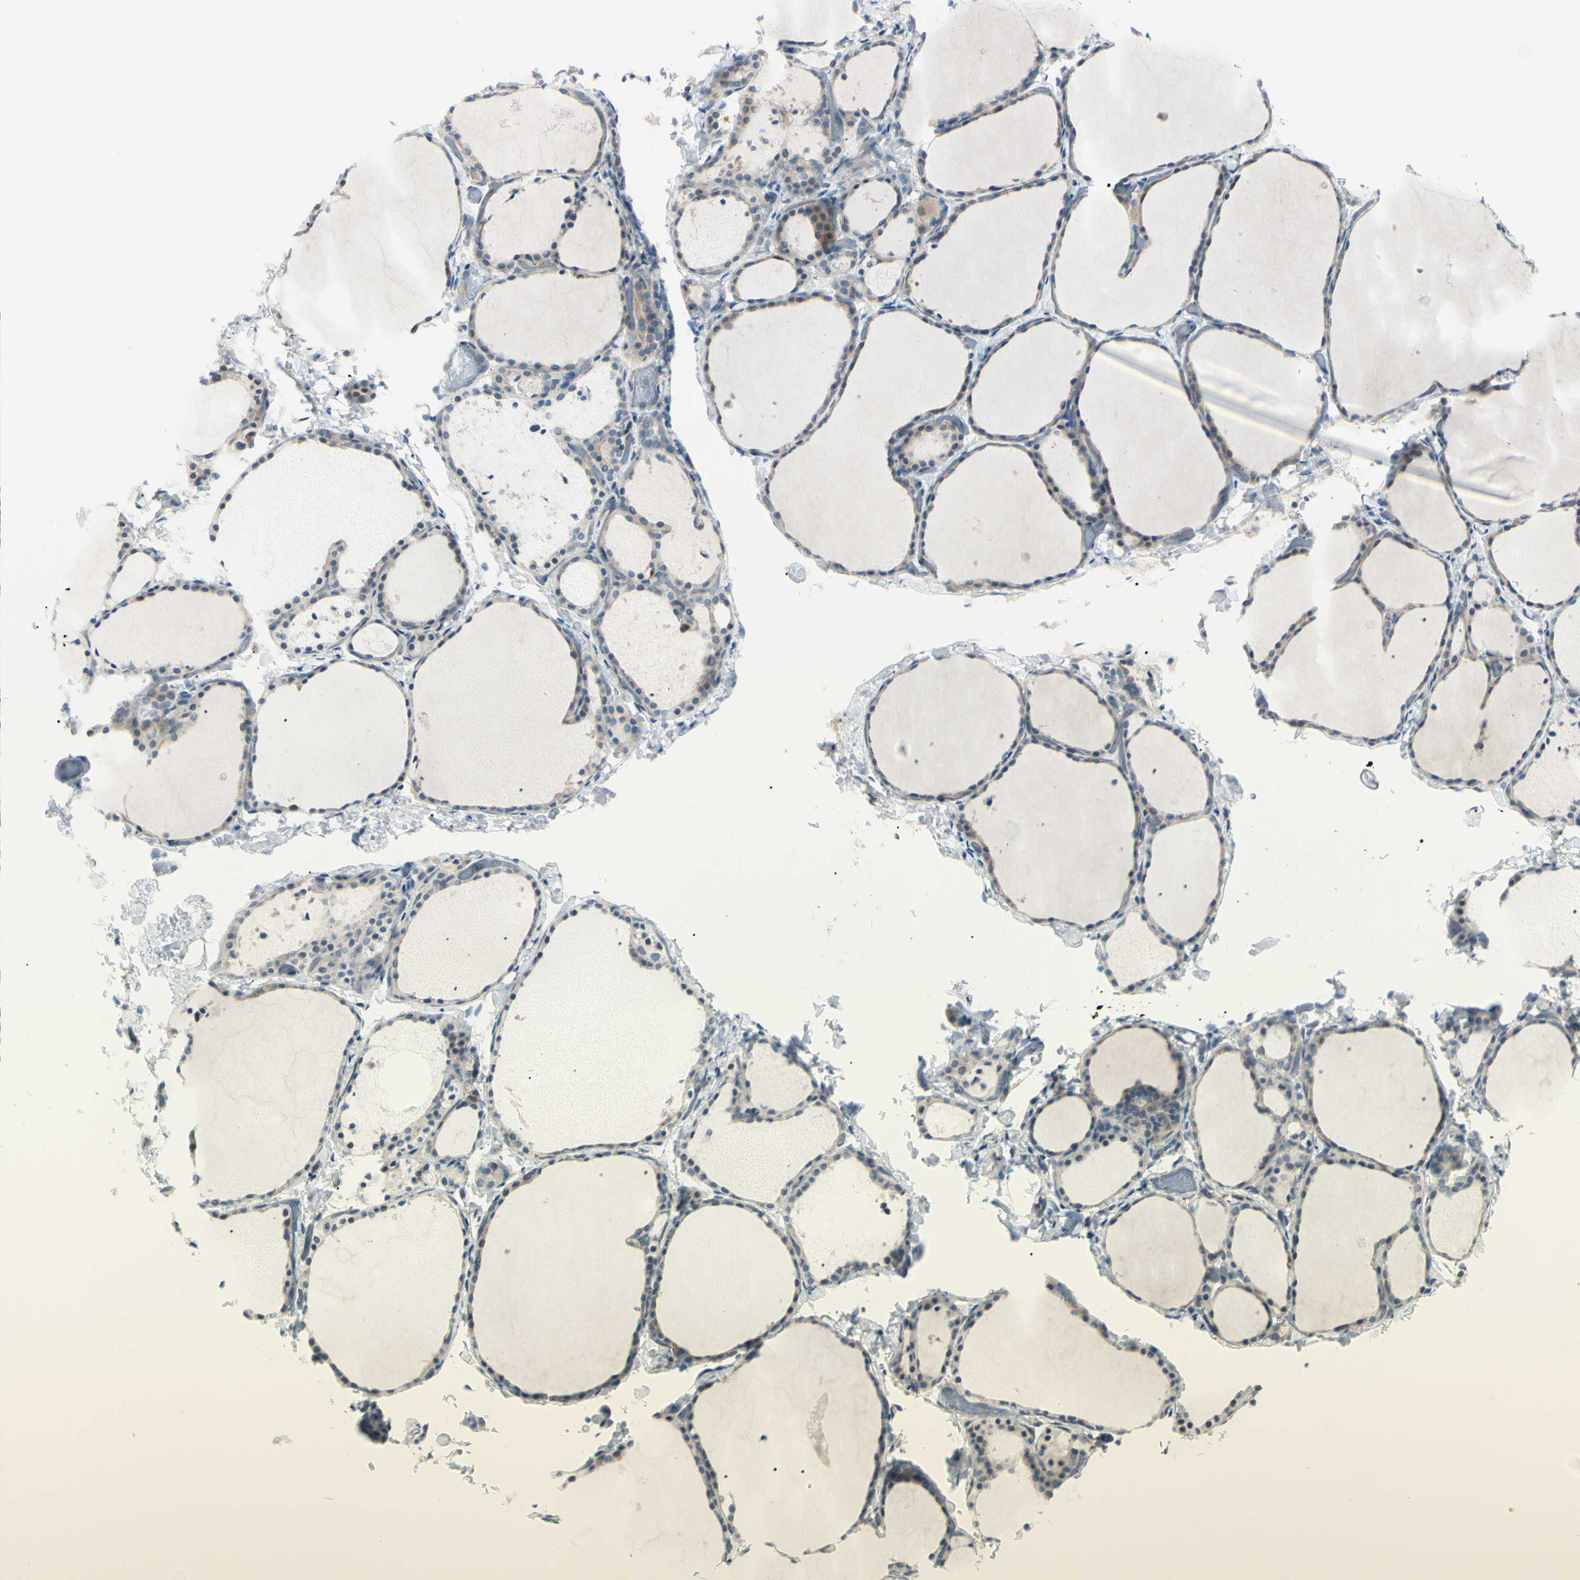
{"staining": {"intensity": "moderate", "quantity": "25%-75%", "location": "cytoplasmic/membranous"}, "tissue": "thyroid gland", "cell_type": "Glandular cells", "image_type": "normal", "snomed": [{"axis": "morphology", "description": "Normal tissue, NOS"}, {"axis": "morphology", "description": "Papillary adenocarcinoma, NOS"}, {"axis": "topography", "description": "Thyroid gland"}], "caption": "This histopathology image reveals IHC staining of benign thyroid gland, with medium moderate cytoplasmic/membranous staining in approximately 25%-75% of glandular cells.", "gene": "LRRK1", "patient": {"sex": "female", "age": 30}}